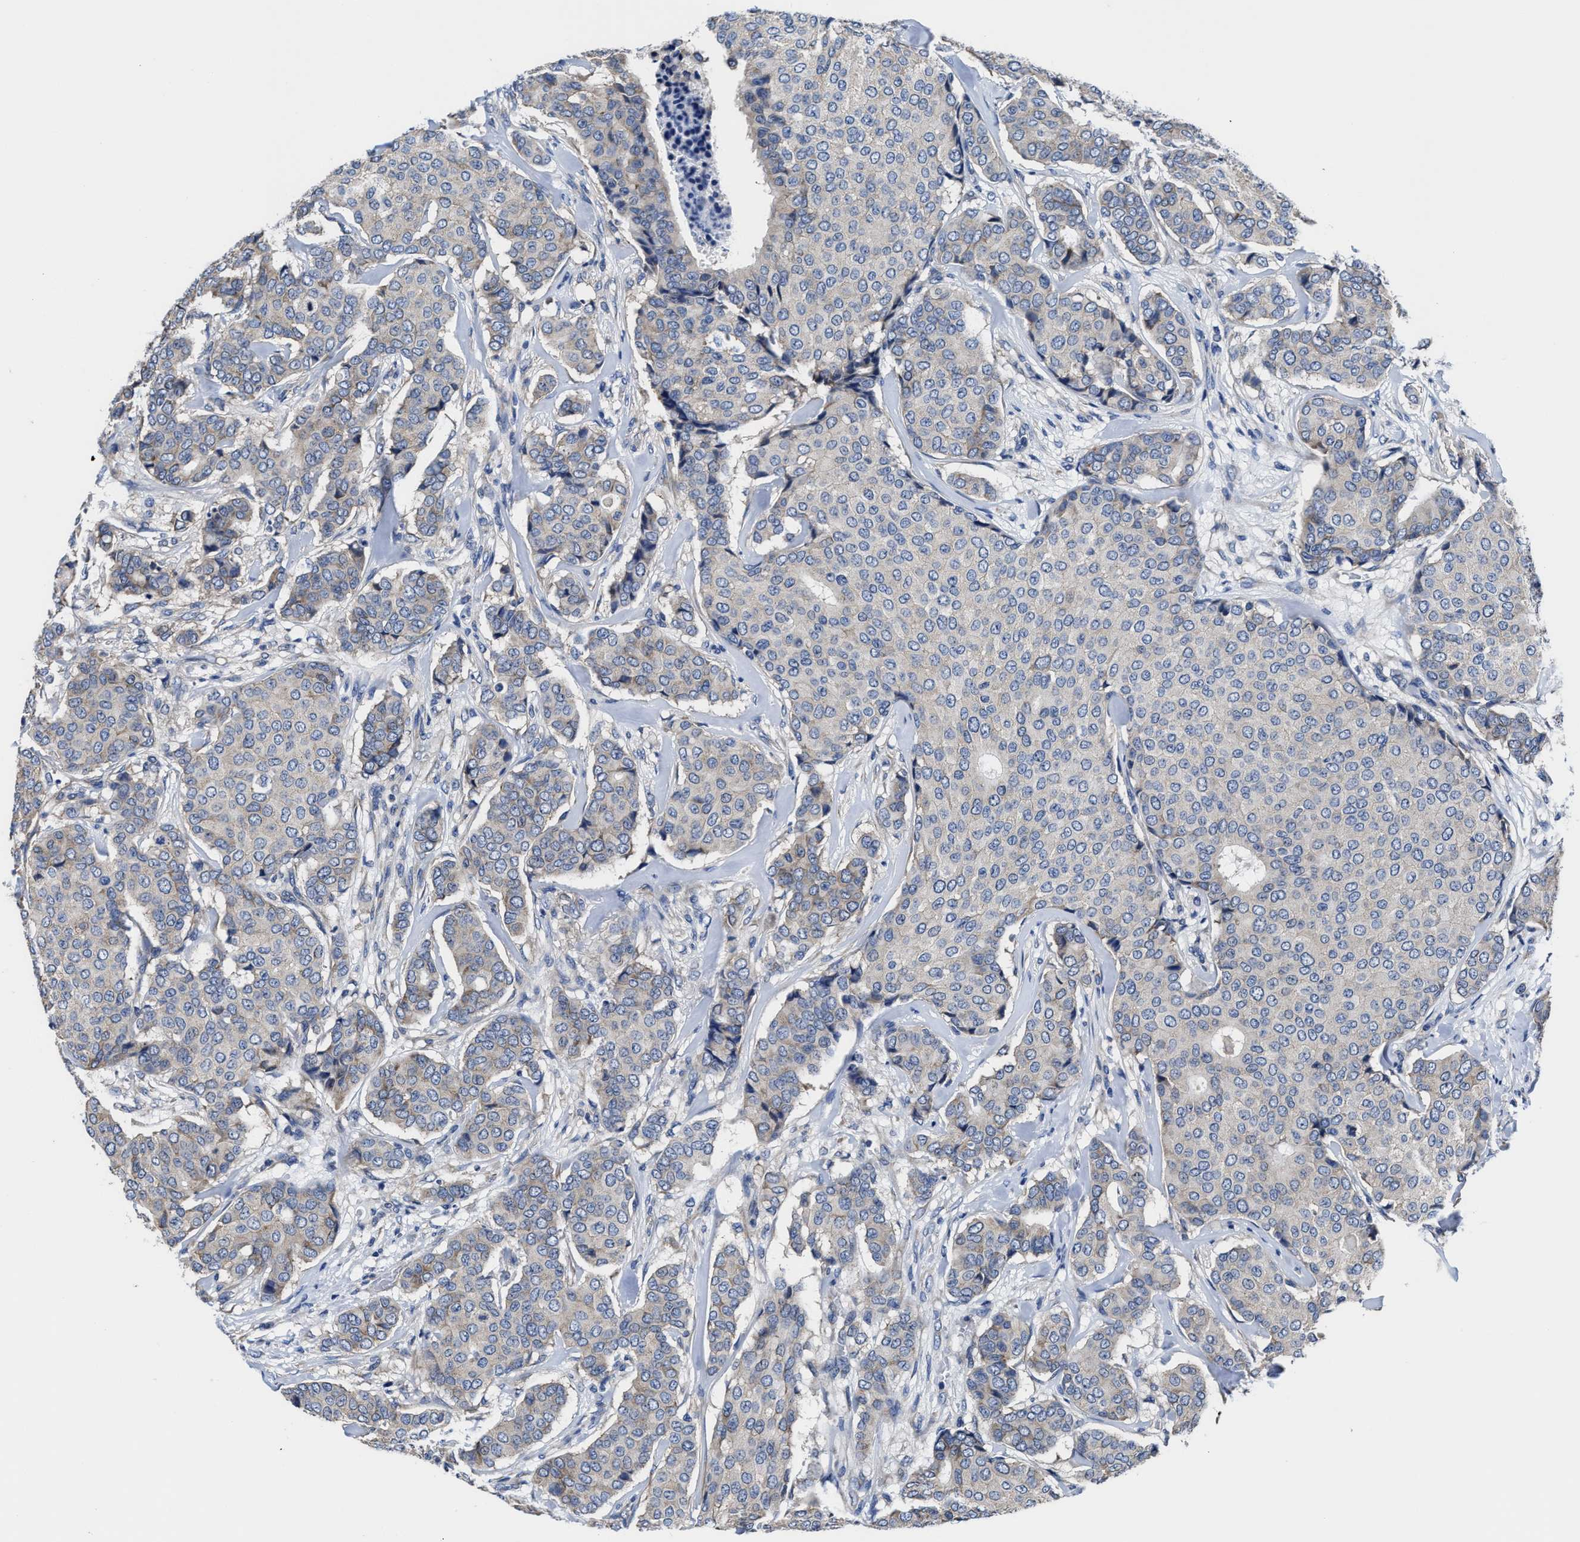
{"staining": {"intensity": "weak", "quantity": "<25%", "location": "cytoplasmic/membranous"}, "tissue": "breast cancer", "cell_type": "Tumor cells", "image_type": "cancer", "snomed": [{"axis": "morphology", "description": "Duct carcinoma"}, {"axis": "topography", "description": "Breast"}], "caption": "Tumor cells show no significant staining in infiltrating ductal carcinoma (breast). The staining was performed using DAB (3,3'-diaminobenzidine) to visualize the protein expression in brown, while the nuclei were stained in blue with hematoxylin (Magnification: 20x).", "gene": "SRPK2", "patient": {"sex": "female", "age": 75}}